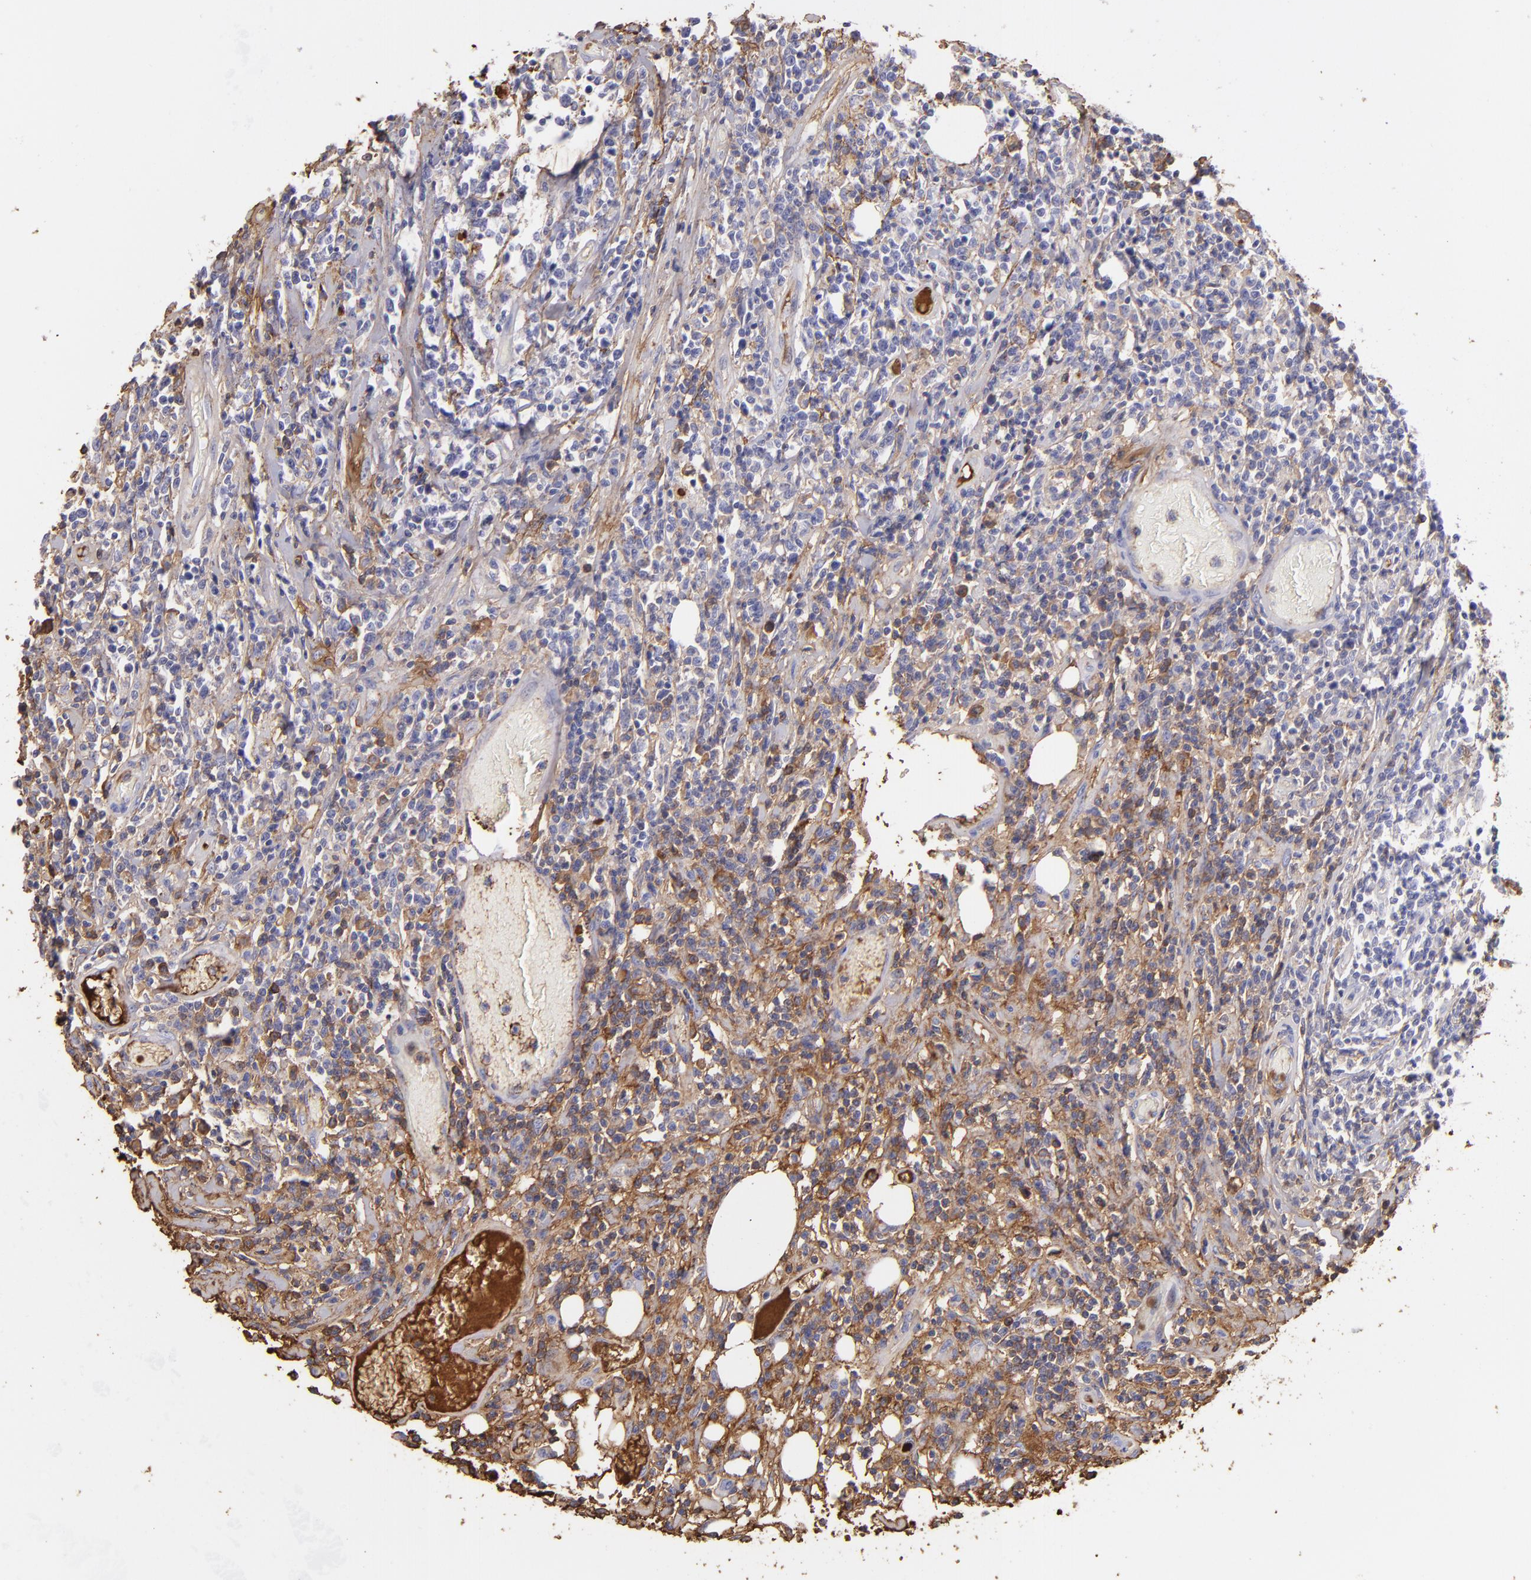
{"staining": {"intensity": "moderate", "quantity": "25%-75%", "location": "cytoplasmic/membranous"}, "tissue": "lymphoma", "cell_type": "Tumor cells", "image_type": "cancer", "snomed": [{"axis": "morphology", "description": "Malignant lymphoma, non-Hodgkin's type, High grade"}, {"axis": "topography", "description": "Colon"}], "caption": "Human lymphoma stained for a protein (brown) displays moderate cytoplasmic/membranous positive staining in about 25%-75% of tumor cells.", "gene": "FGB", "patient": {"sex": "male", "age": 82}}